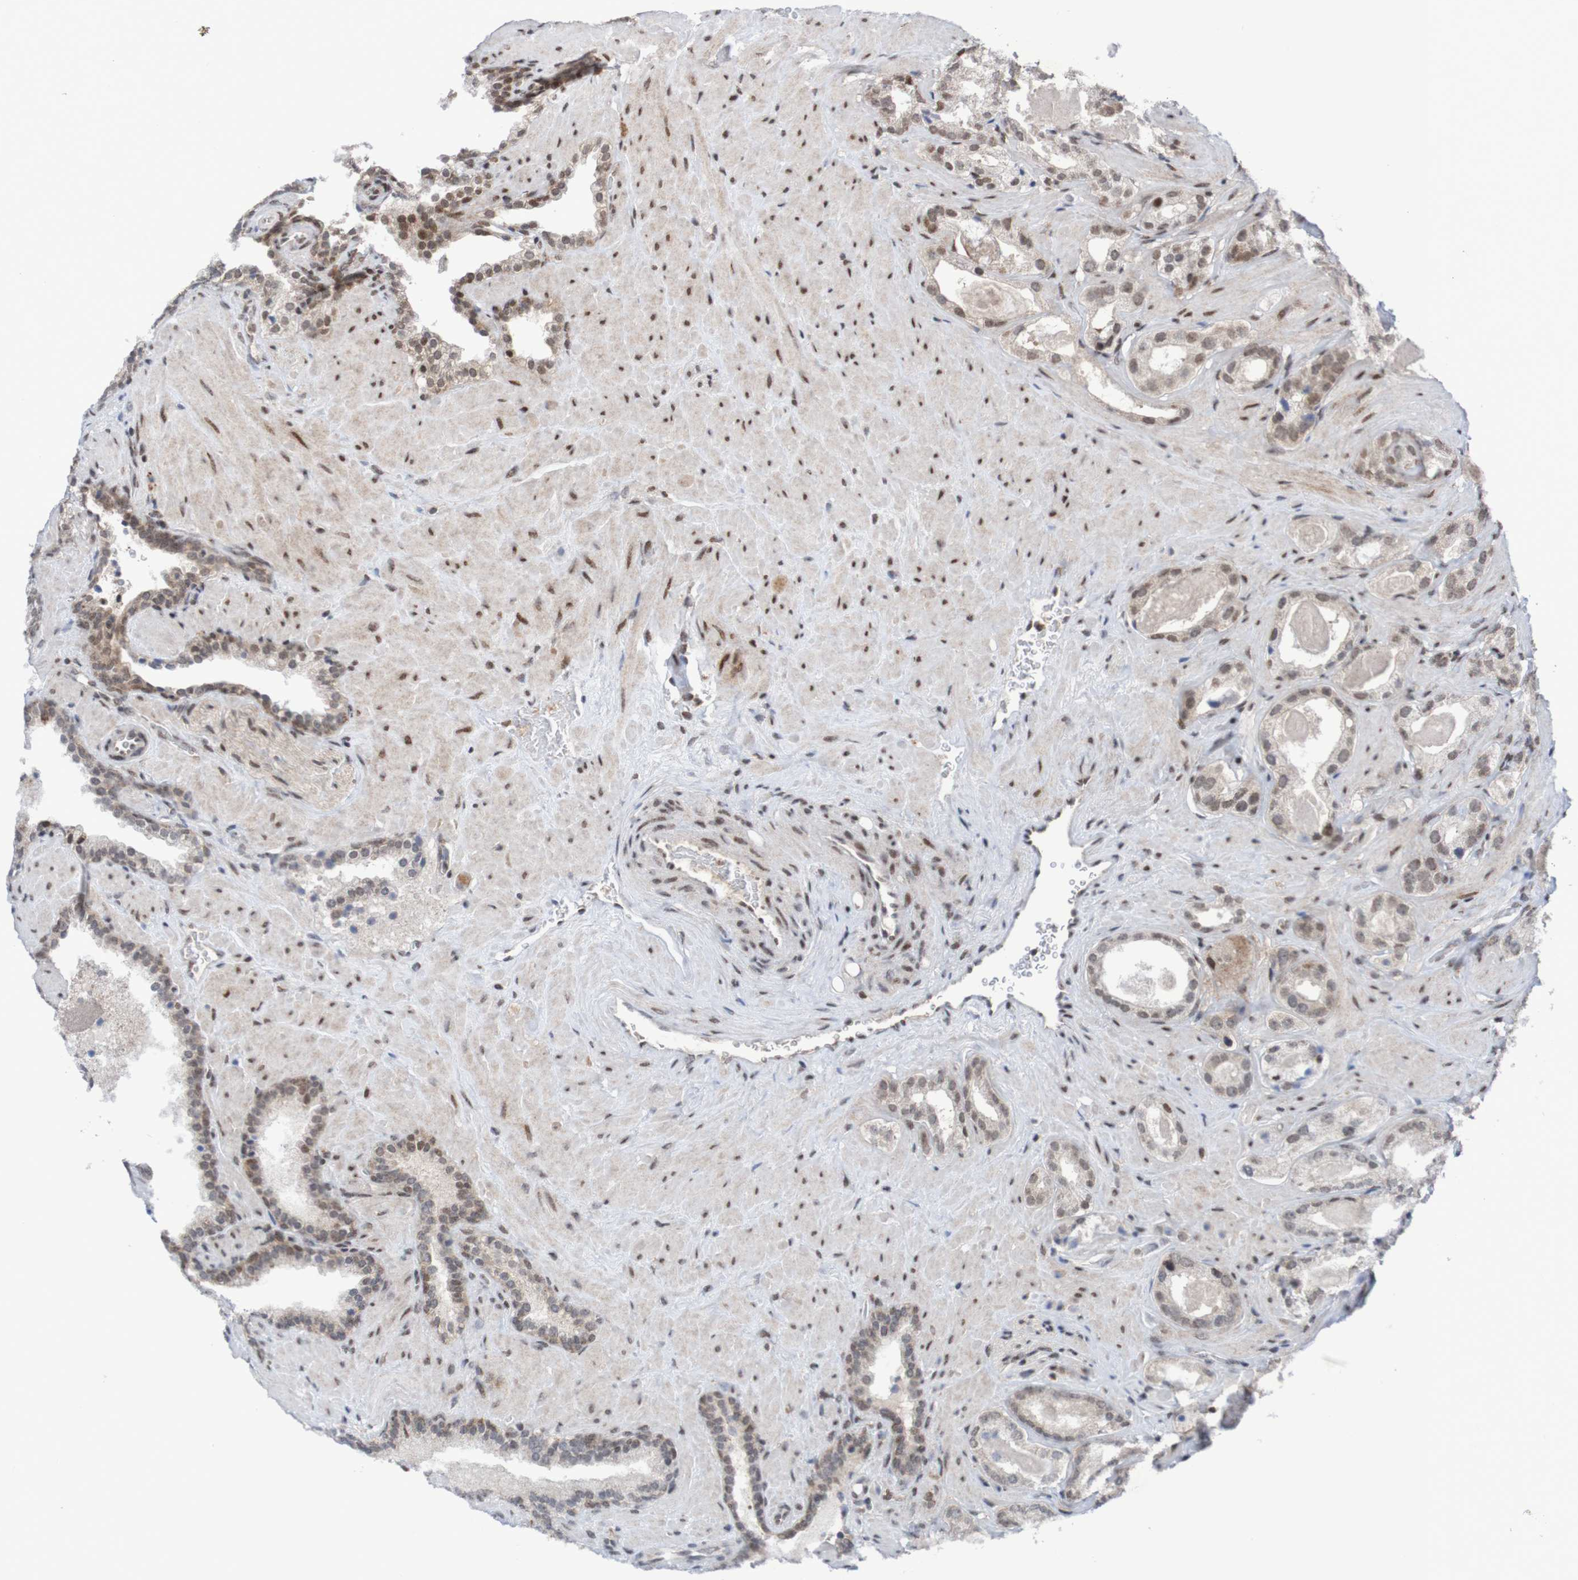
{"staining": {"intensity": "weak", "quantity": "25%-75%", "location": "nuclear"}, "tissue": "prostate cancer", "cell_type": "Tumor cells", "image_type": "cancer", "snomed": [{"axis": "morphology", "description": "Adenocarcinoma, High grade"}, {"axis": "topography", "description": "Prostate"}], "caption": "Prostate adenocarcinoma (high-grade) was stained to show a protein in brown. There is low levels of weak nuclear staining in about 25%-75% of tumor cells.", "gene": "ITLN1", "patient": {"sex": "male", "age": 64}}